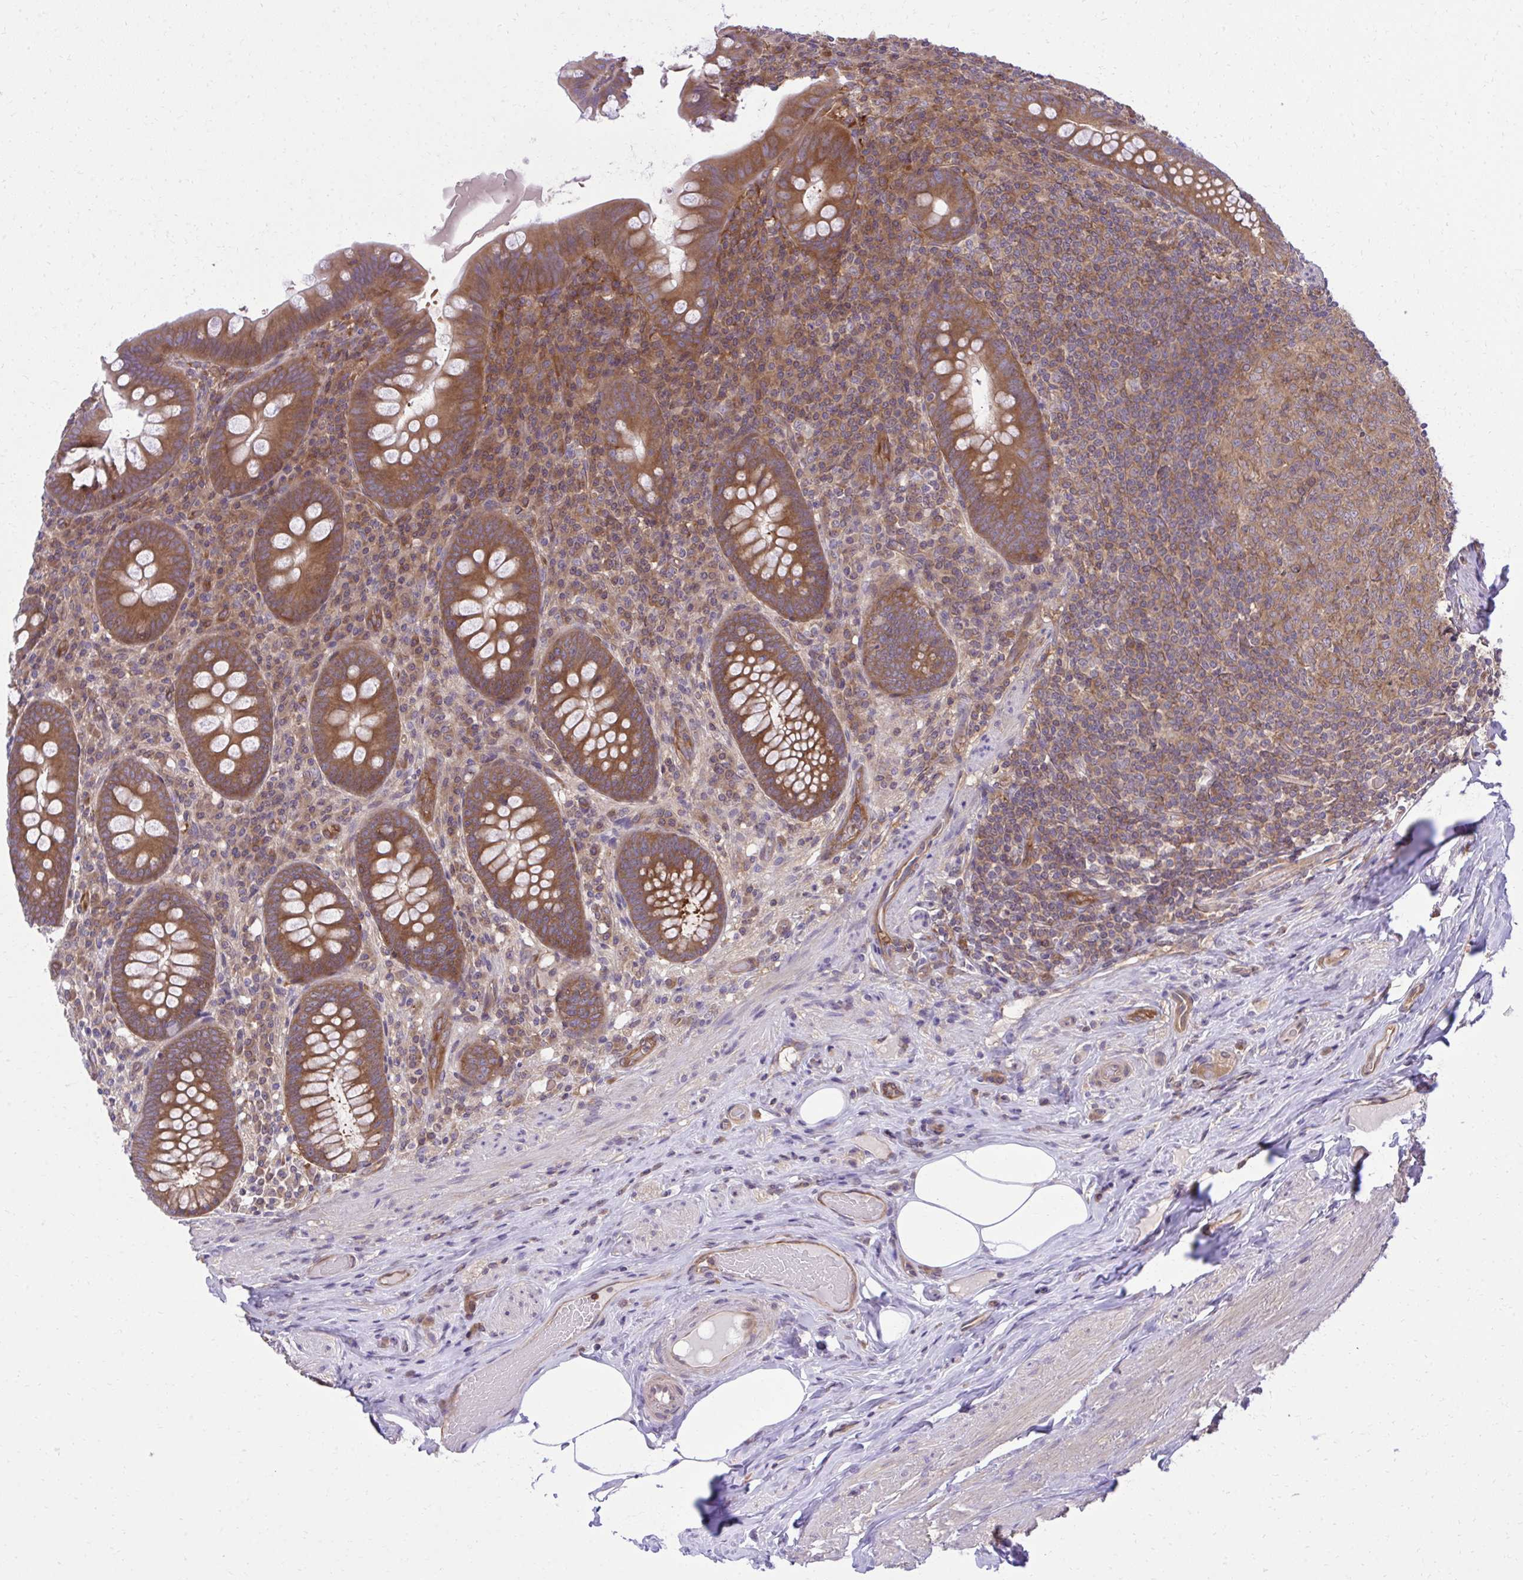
{"staining": {"intensity": "strong", "quantity": ">75%", "location": "cytoplasmic/membranous"}, "tissue": "appendix", "cell_type": "Glandular cells", "image_type": "normal", "snomed": [{"axis": "morphology", "description": "Normal tissue, NOS"}, {"axis": "topography", "description": "Appendix"}], "caption": "Approximately >75% of glandular cells in benign human appendix demonstrate strong cytoplasmic/membranous protein positivity as visualized by brown immunohistochemical staining.", "gene": "PPP5C", "patient": {"sex": "male", "age": 71}}